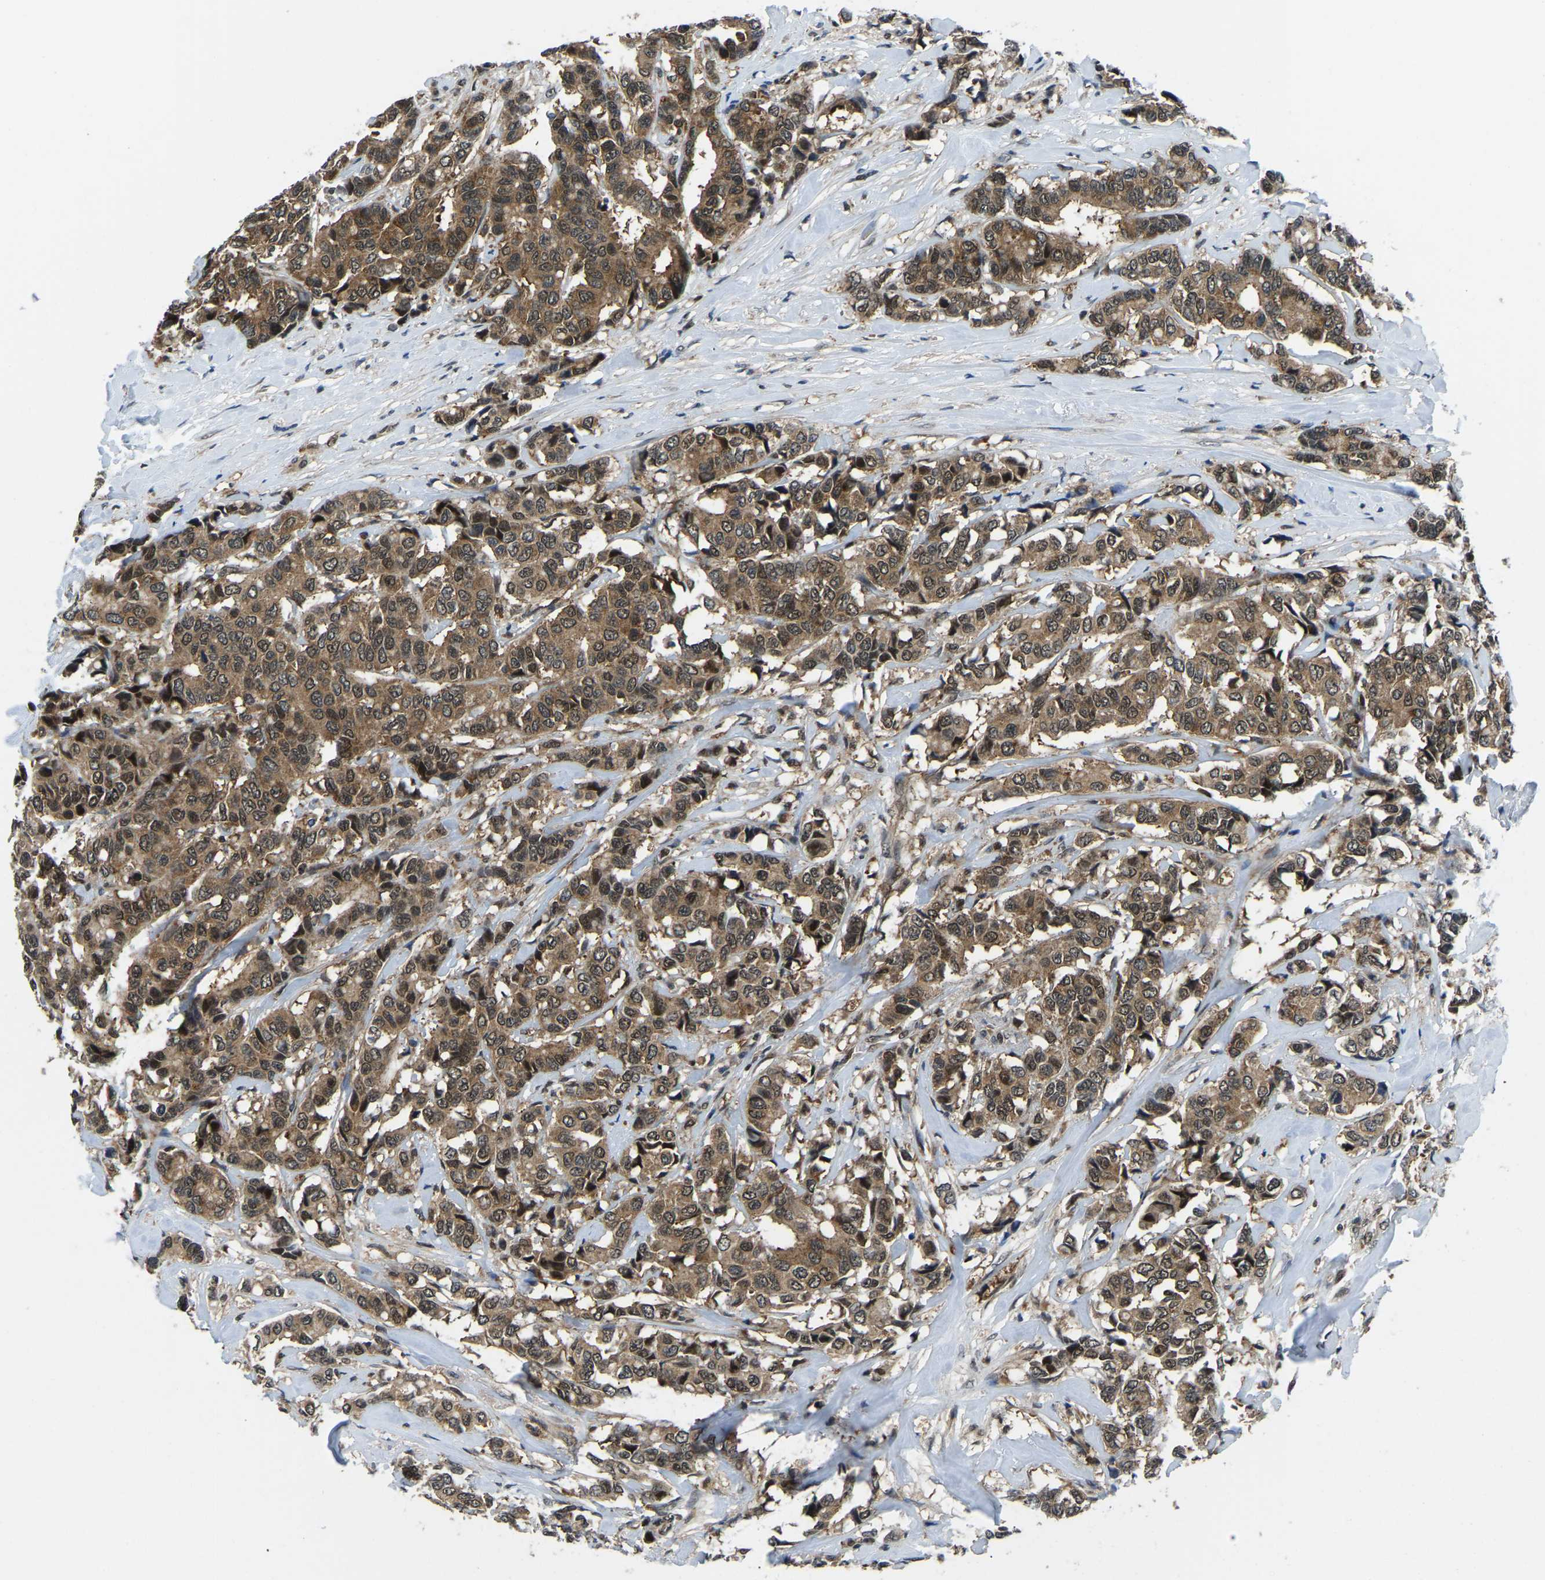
{"staining": {"intensity": "moderate", "quantity": ">75%", "location": "cytoplasmic/membranous,nuclear"}, "tissue": "breast cancer", "cell_type": "Tumor cells", "image_type": "cancer", "snomed": [{"axis": "morphology", "description": "Duct carcinoma"}, {"axis": "topography", "description": "Breast"}], "caption": "Breast infiltrating ductal carcinoma was stained to show a protein in brown. There is medium levels of moderate cytoplasmic/membranous and nuclear expression in about >75% of tumor cells.", "gene": "DFFA", "patient": {"sex": "female", "age": 87}}